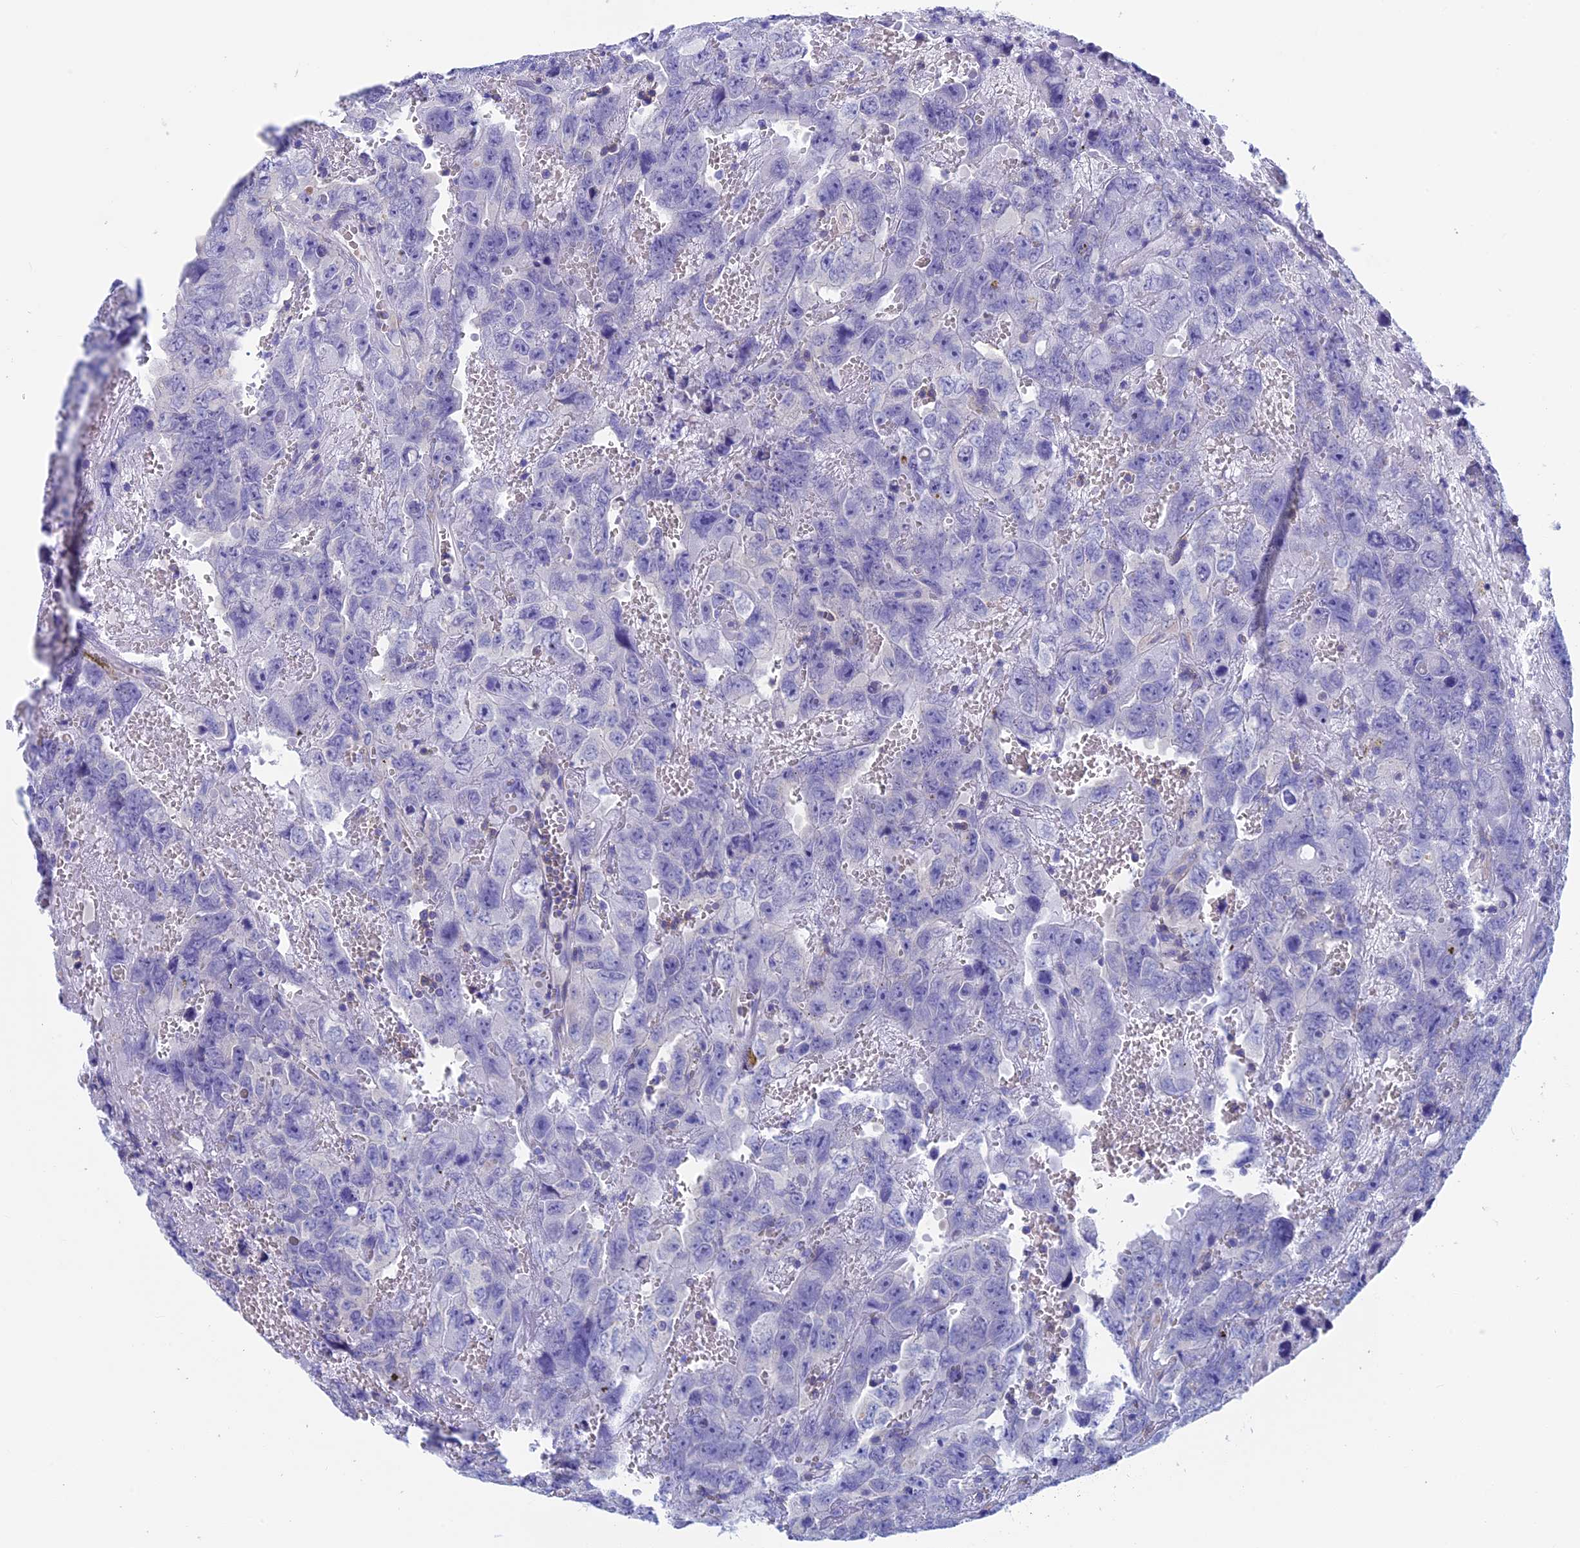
{"staining": {"intensity": "negative", "quantity": "none", "location": "none"}, "tissue": "testis cancer", "cell_type": "Tumor cells", "image_type": "cancer", "snomed": [{"axis": "morphology", "description": "Carcinoma, Embryonal, NOS"}, {"axis": "topography", "description": "Testis"}], "caption": "Testis embryonal carcinoma stained for a protein using immunohistochemistry displays no staining tumor cells.", "gene": "SEPTIN1", "patient": {"sex": "male", "age": 45}}